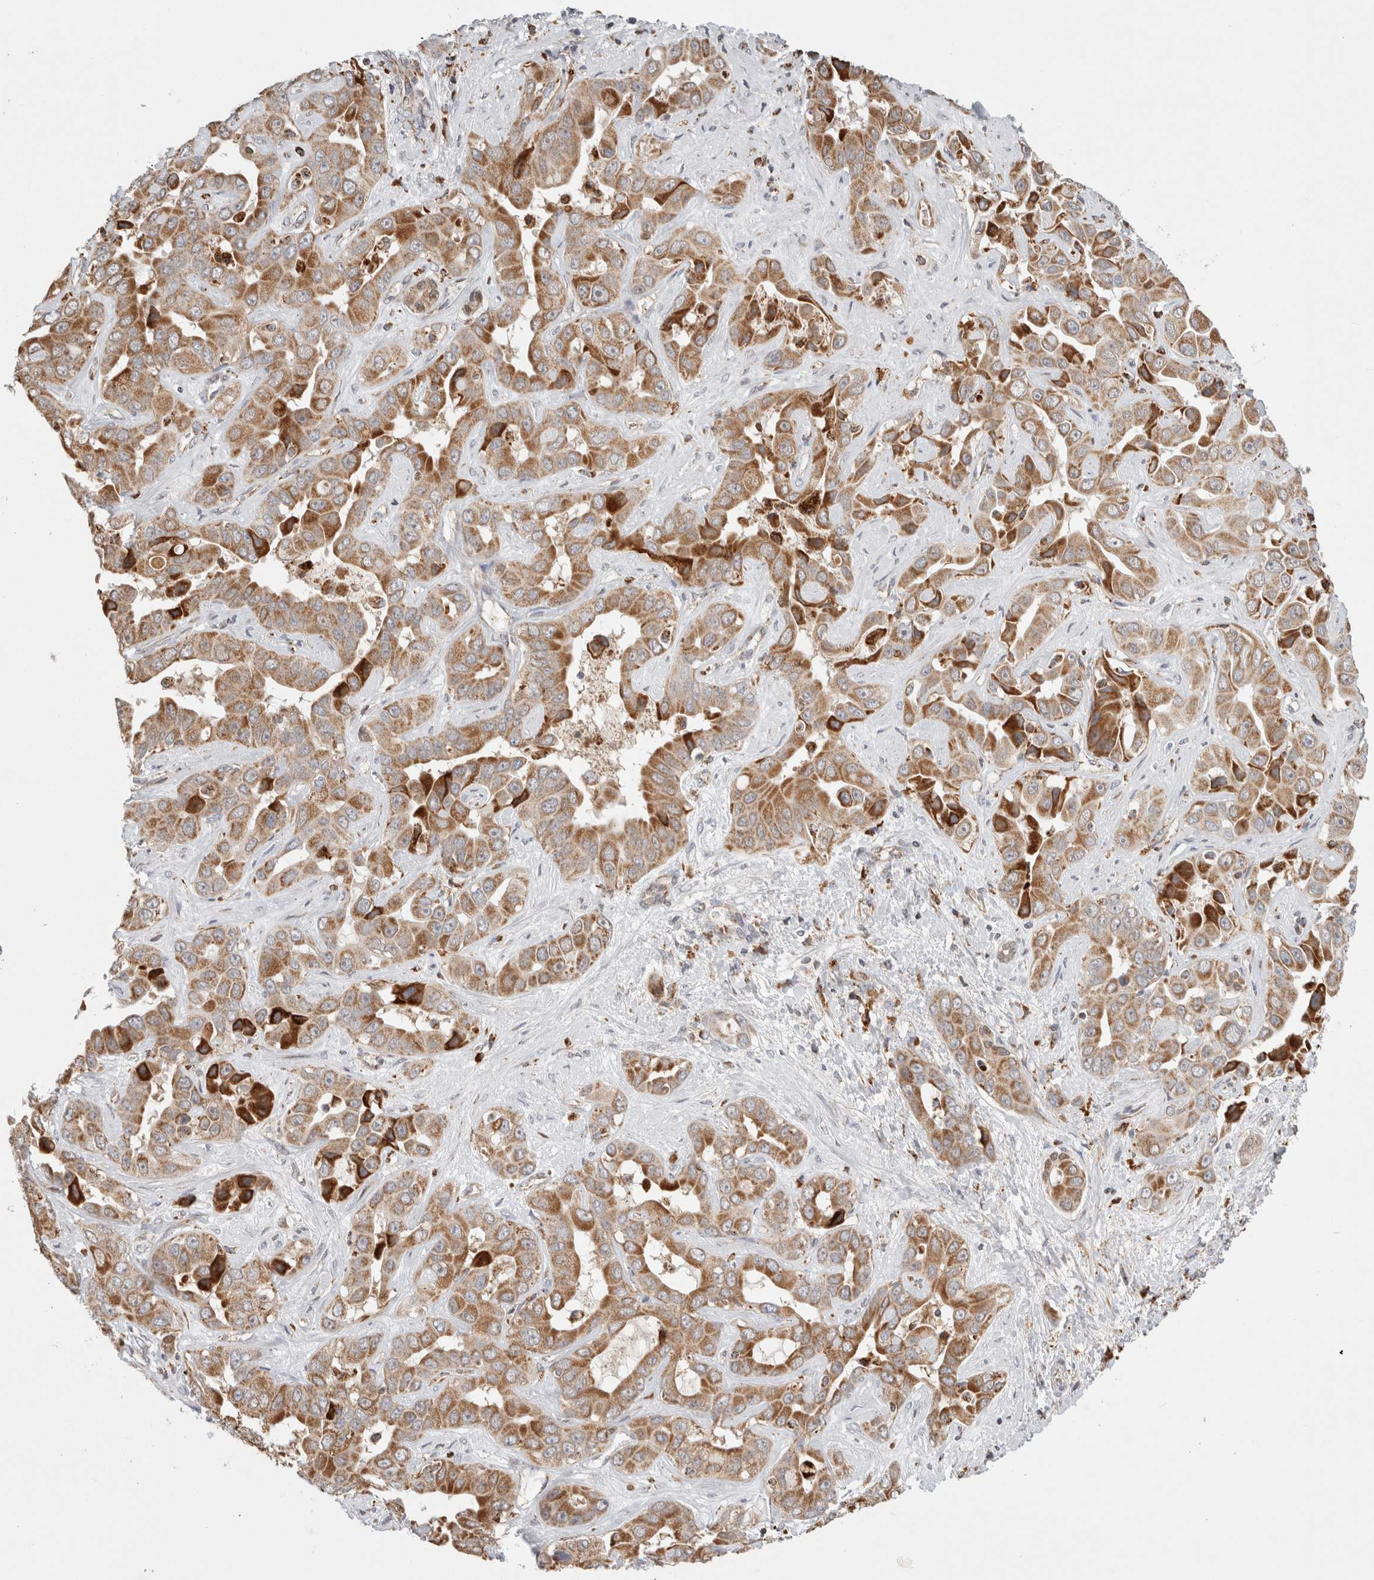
{"staining": {"intensity": "moderate", "quantity": ">75%", "location": "cytoplasmic/membranous"}, "tissue": "liver cancer", "cell_type": "Tumor cells", "image_type": "cancer", "snomed": [{"axis": "morphology", "description": "Cholangiocarcinoma"}, {"axis": "topography", "description": "Liver"}], "caption": "Immunohistochemical staining of human liver cholangiocarcinoma exhibits medium levels of moderate cytoplasmic/membranous positivity in about >75% of tumor cells. (IHC, brightfield microscopy, high magnification).", "gene": "HROB", "patient": {"sex": "female", "age": 52}}